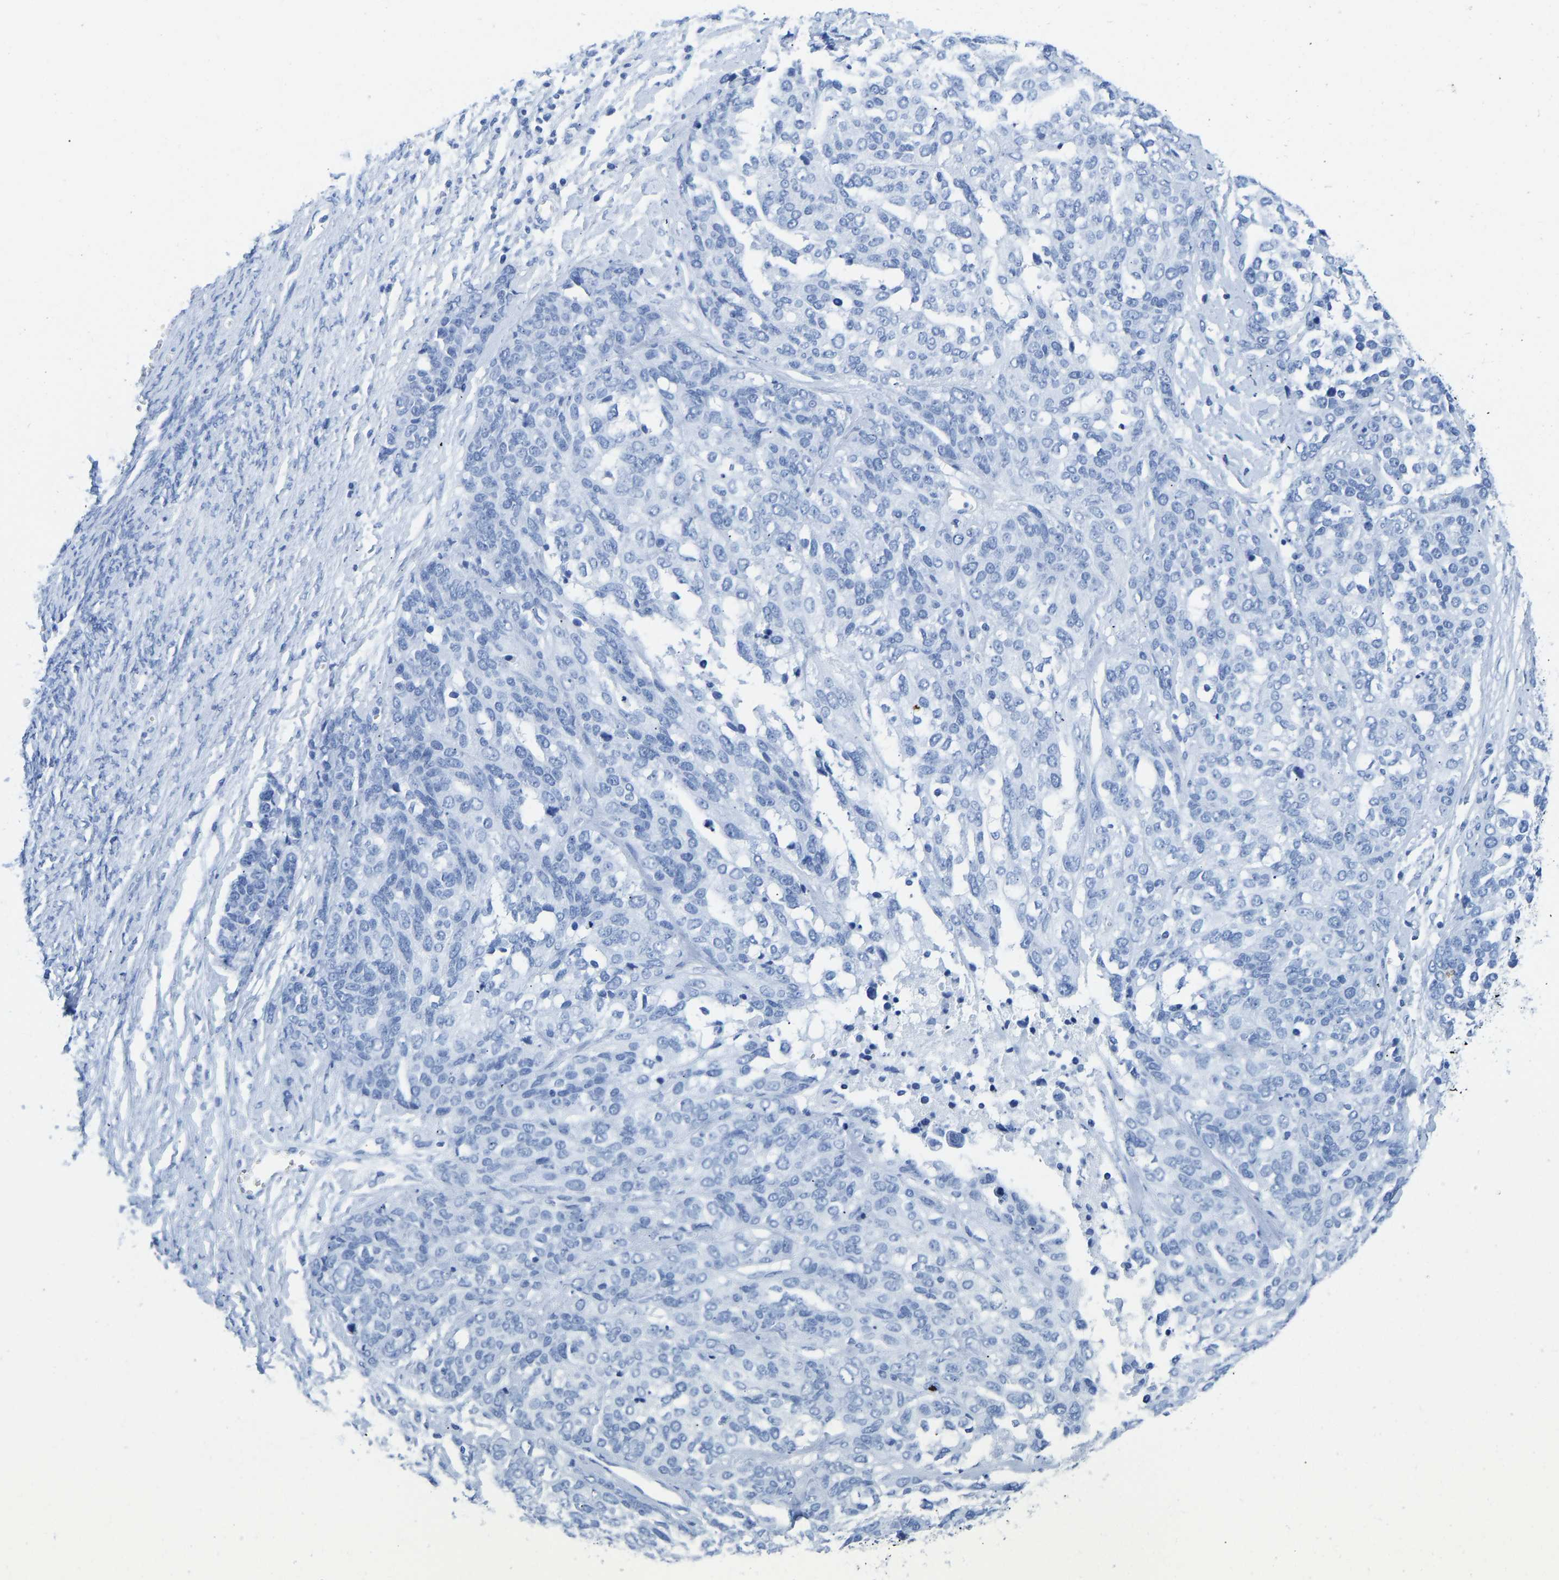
{"staining": {"intensity": "negative", "quantity": "none", "location": "none"}, "tissue": "ovarian cancer", "cell_type": "Tumor cells", "image_type": "cancer", "snomed": [{"axis": "morphology", "description": "Cystadenocarcinoma, serous, NOS"}, {"axis": "topography", "description": "Ovary"}], "caption": "IHC image of neoplastic tissue: human ovarian cancer stained with DAB (3,3'-diaminobenzidine) displays no significant protein positivity in tumor cells.", "gene": "ELMO2", "patient": {"sex": "female", "age": 44}}